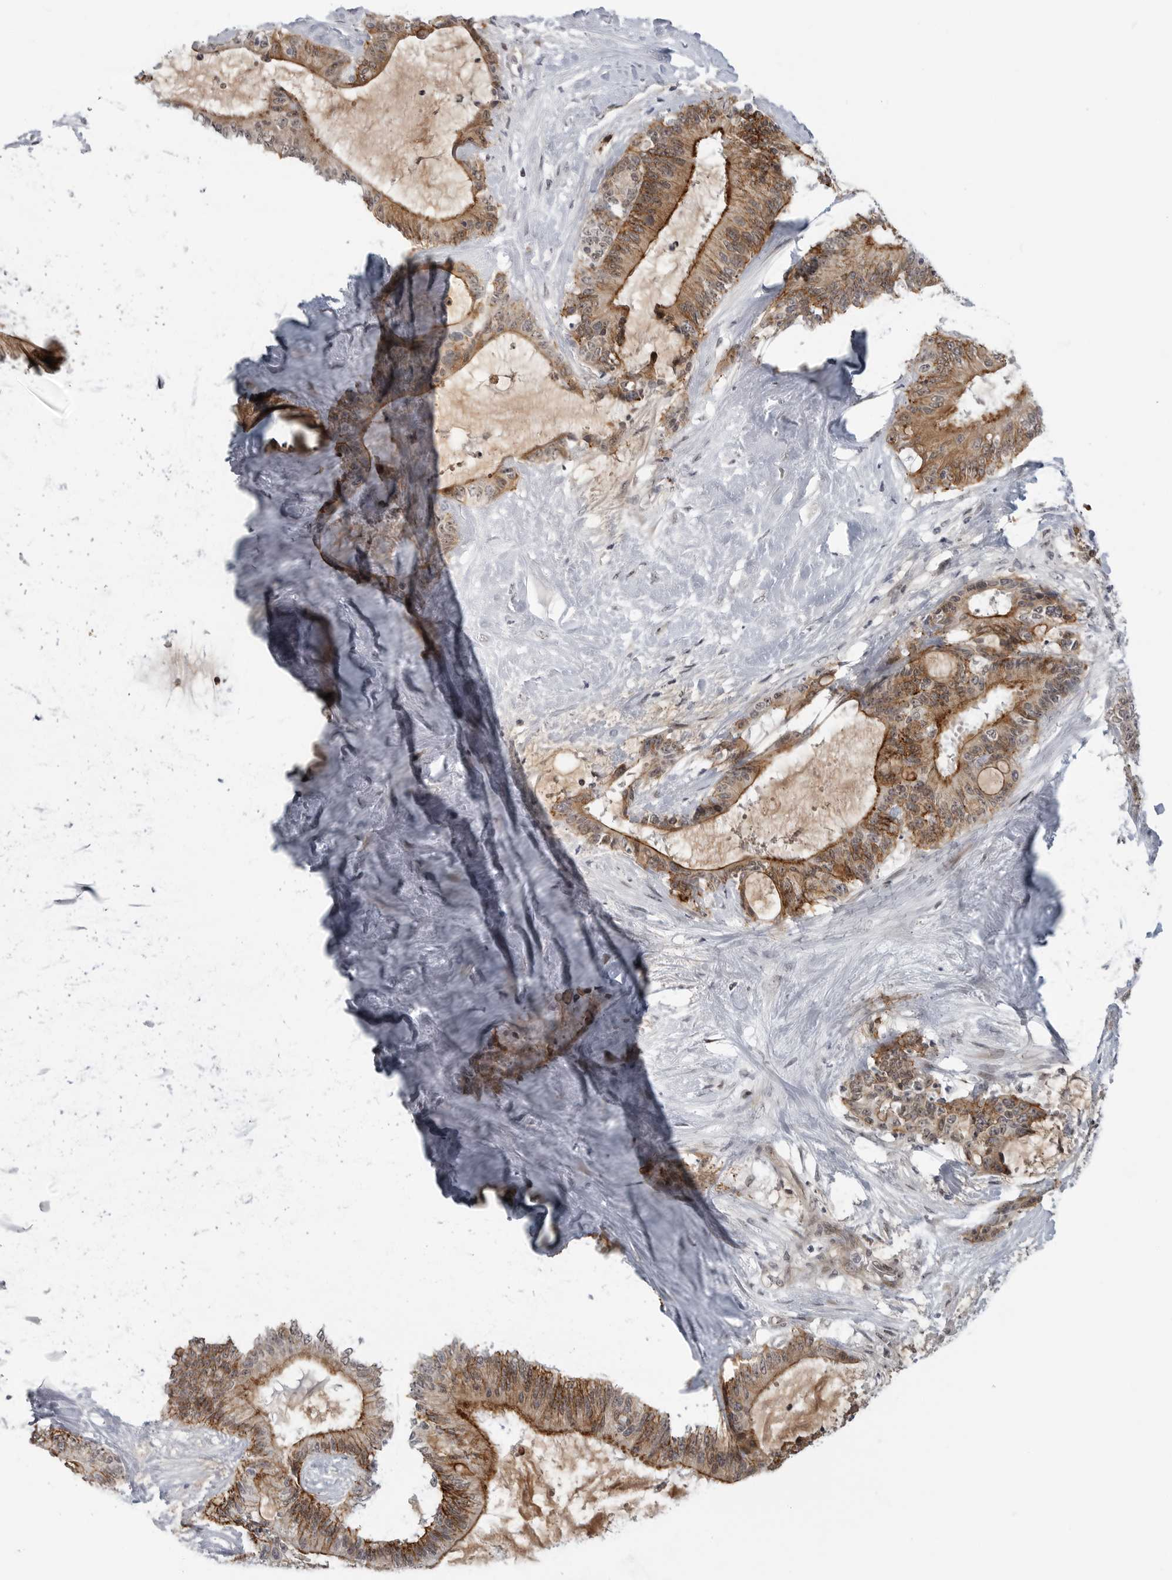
{"staining": {"intensity": "strong", "quantity": ">75%", "location": "cytoplasmic/membranous"}, "tissue": "liver cancer", "cell_type": "Tumor cells", "image_type": "cancer", "snomed": [{"axis": "morphology", "description": "Normal tissue, NOS"}, {"axis": "morphology", "description": "Cholangiocarcinoma"}, {"axis": "topography", "description": "Liver"}, {"axis": "topography", "description": "Peripheral nerve tissue"}], "caption": "DAB immunohistochemical staining of liver cancer (cholangiocarcinoma) exhibits strong cytoplasmic/membranous protein positivity in approximately >75% of tumor cells.", "gene": "CEP295NL", "patient": {"sex": "female", "age": 73}}